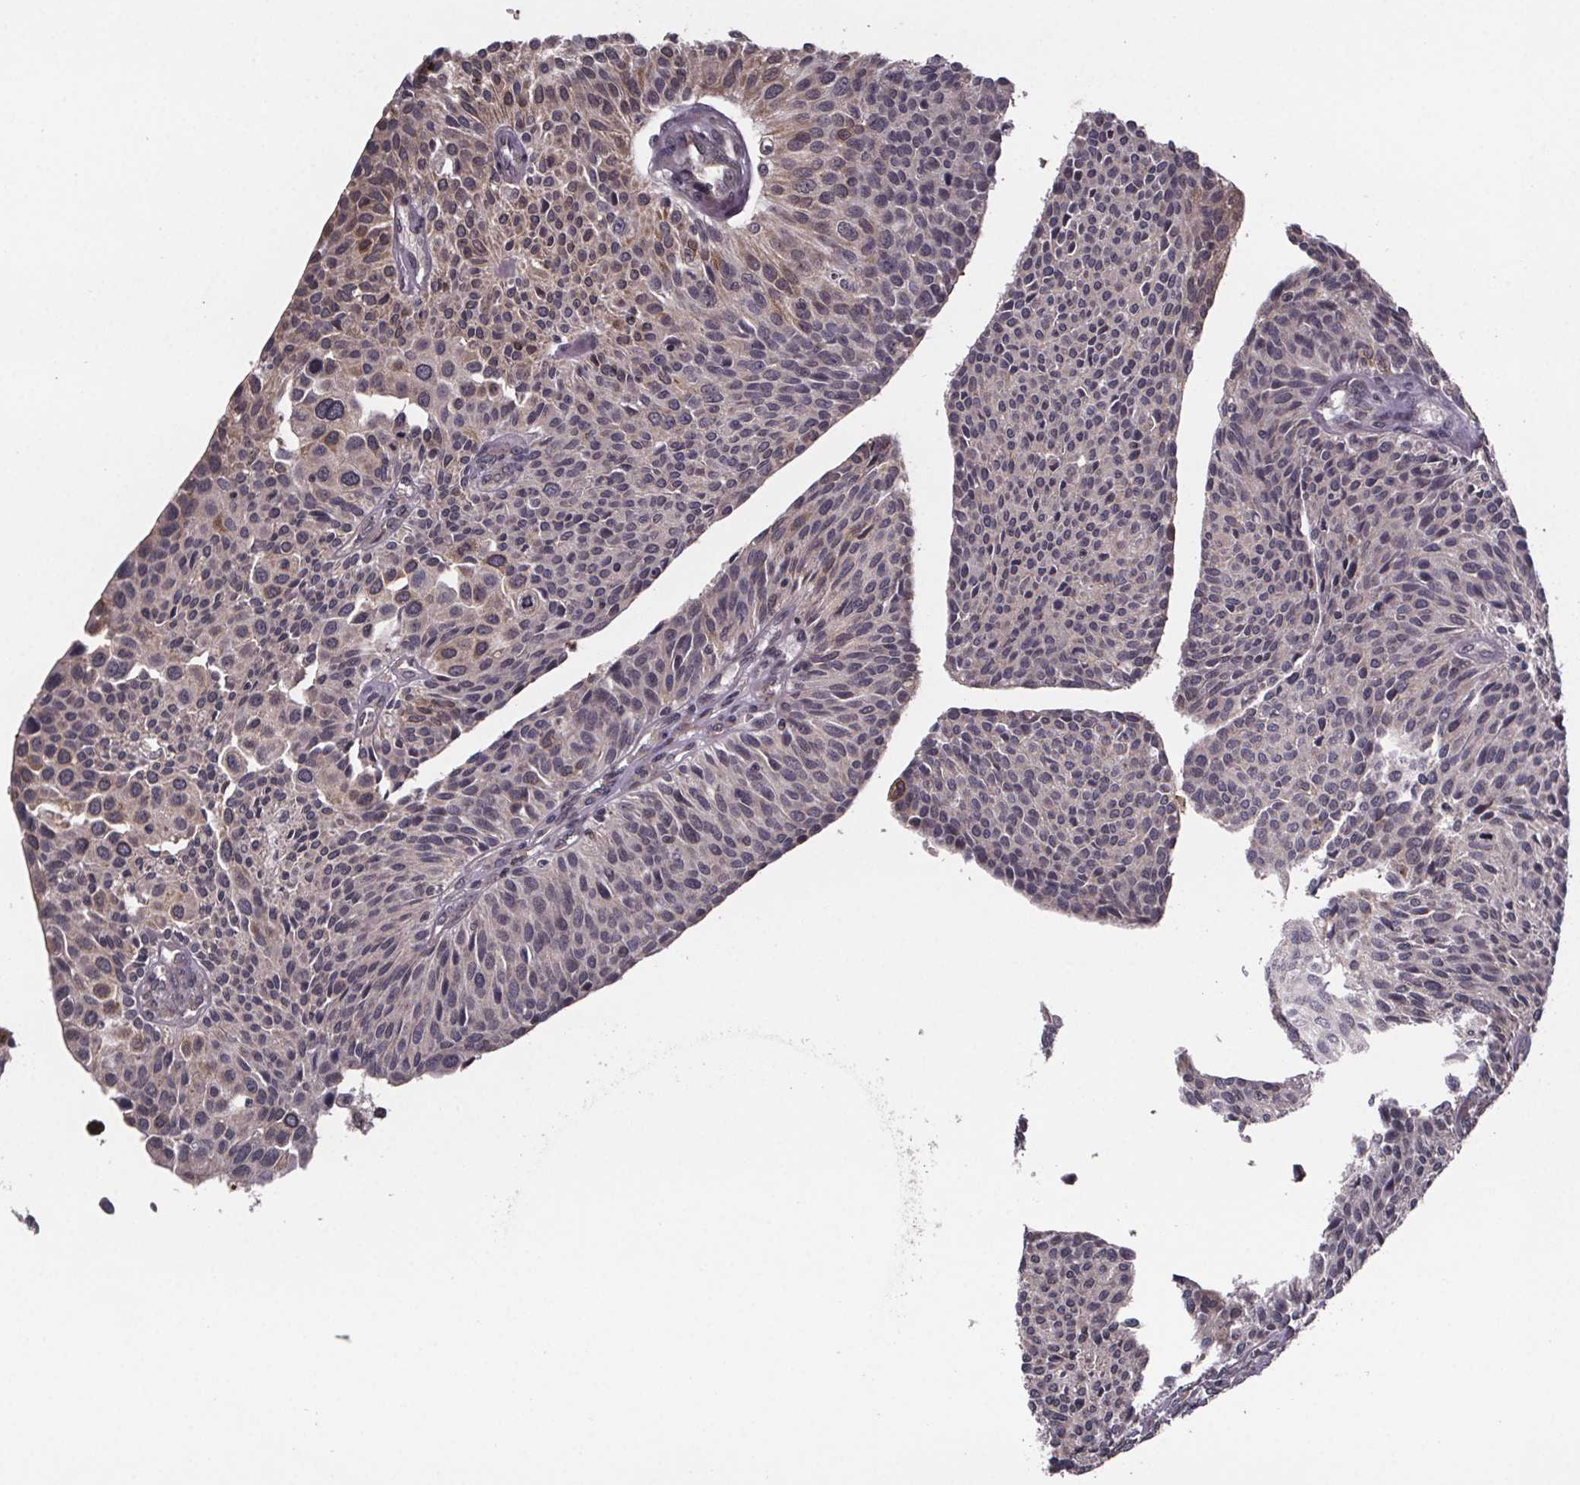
{"staining": {"intensity": "moderate", "quantity": "25%-75%", "location": "cytoplasmic/membranous"}, "tissue": "urothelial cancer", "cell_type": "Tumor cells", "image_type": "cancer", "snomed": [{"axis": "morphology", "description": "Urothelial carcinoma, NOS"}, {"axis": "topography", "description": "Urinary bladder"}], "caption": "There is medium levels of moderate cytoplasmic/membranous positivity in tumor cells of transitional cell carcinoma, as demonstrated by immunohistochemical staining (brown color).", "gene": "SAT1", "patient": {"sex": "male", "age": 55}}